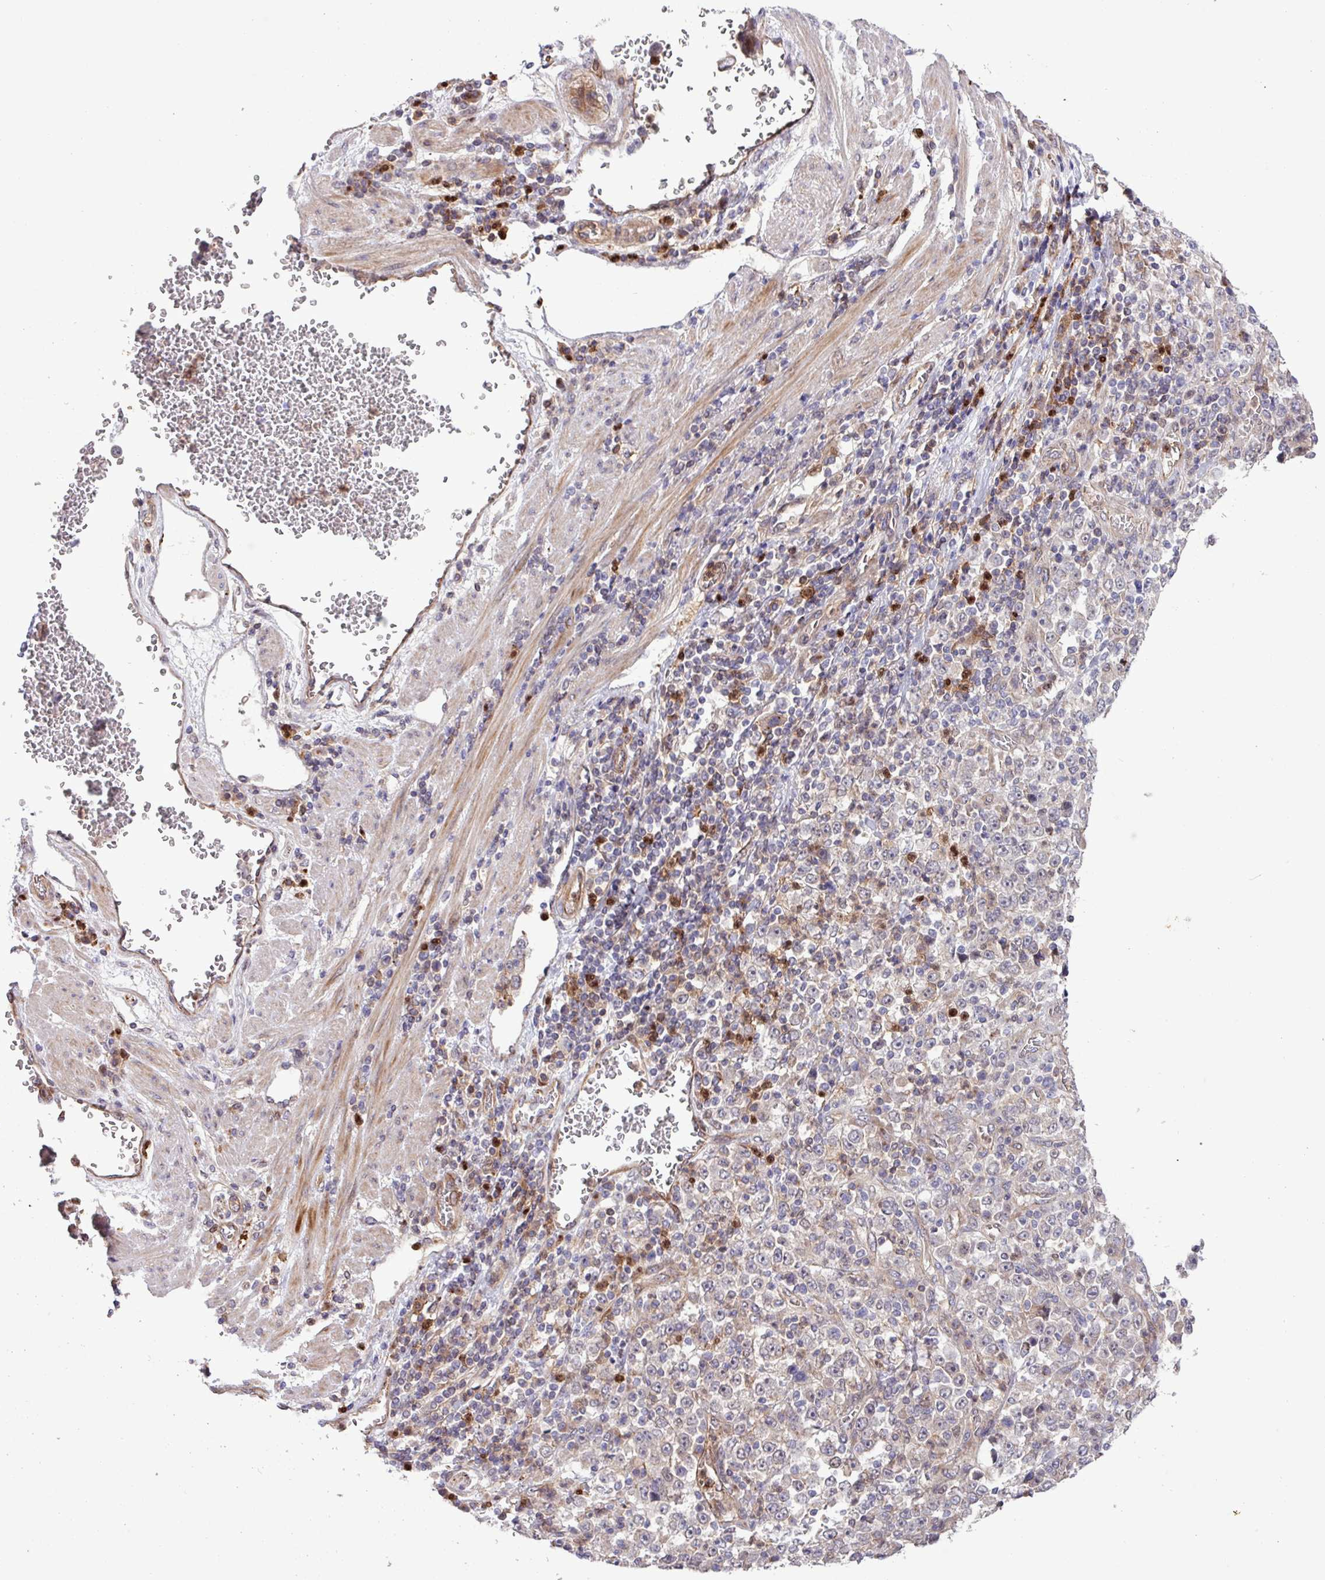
{"staining": {"intensity": "negative", "quantity": "none", "location": "none"}, "tissue": "stomach cancer", "cell_type": "Tumor cells", "image_type": "cancer", "snomed": [{"axis": "morphology", "description": "Normal tissue, NOS"}, {"axis": "morphology", "description": "Adenocarcinoma, NOS"}, {"axis": "topography", "description": "Stomach, upper"}, {"axis": "topography", "description": "Stomach"}], "caption": "Stomach cancer (adenocarcinoma) was stained to show a protein in brown. There is no significant expression in tumor cells. (DAB immunohistochemistry, high magnification).", "gene": "CNTRL", "patient": {"sex": "male", "age": 59}}